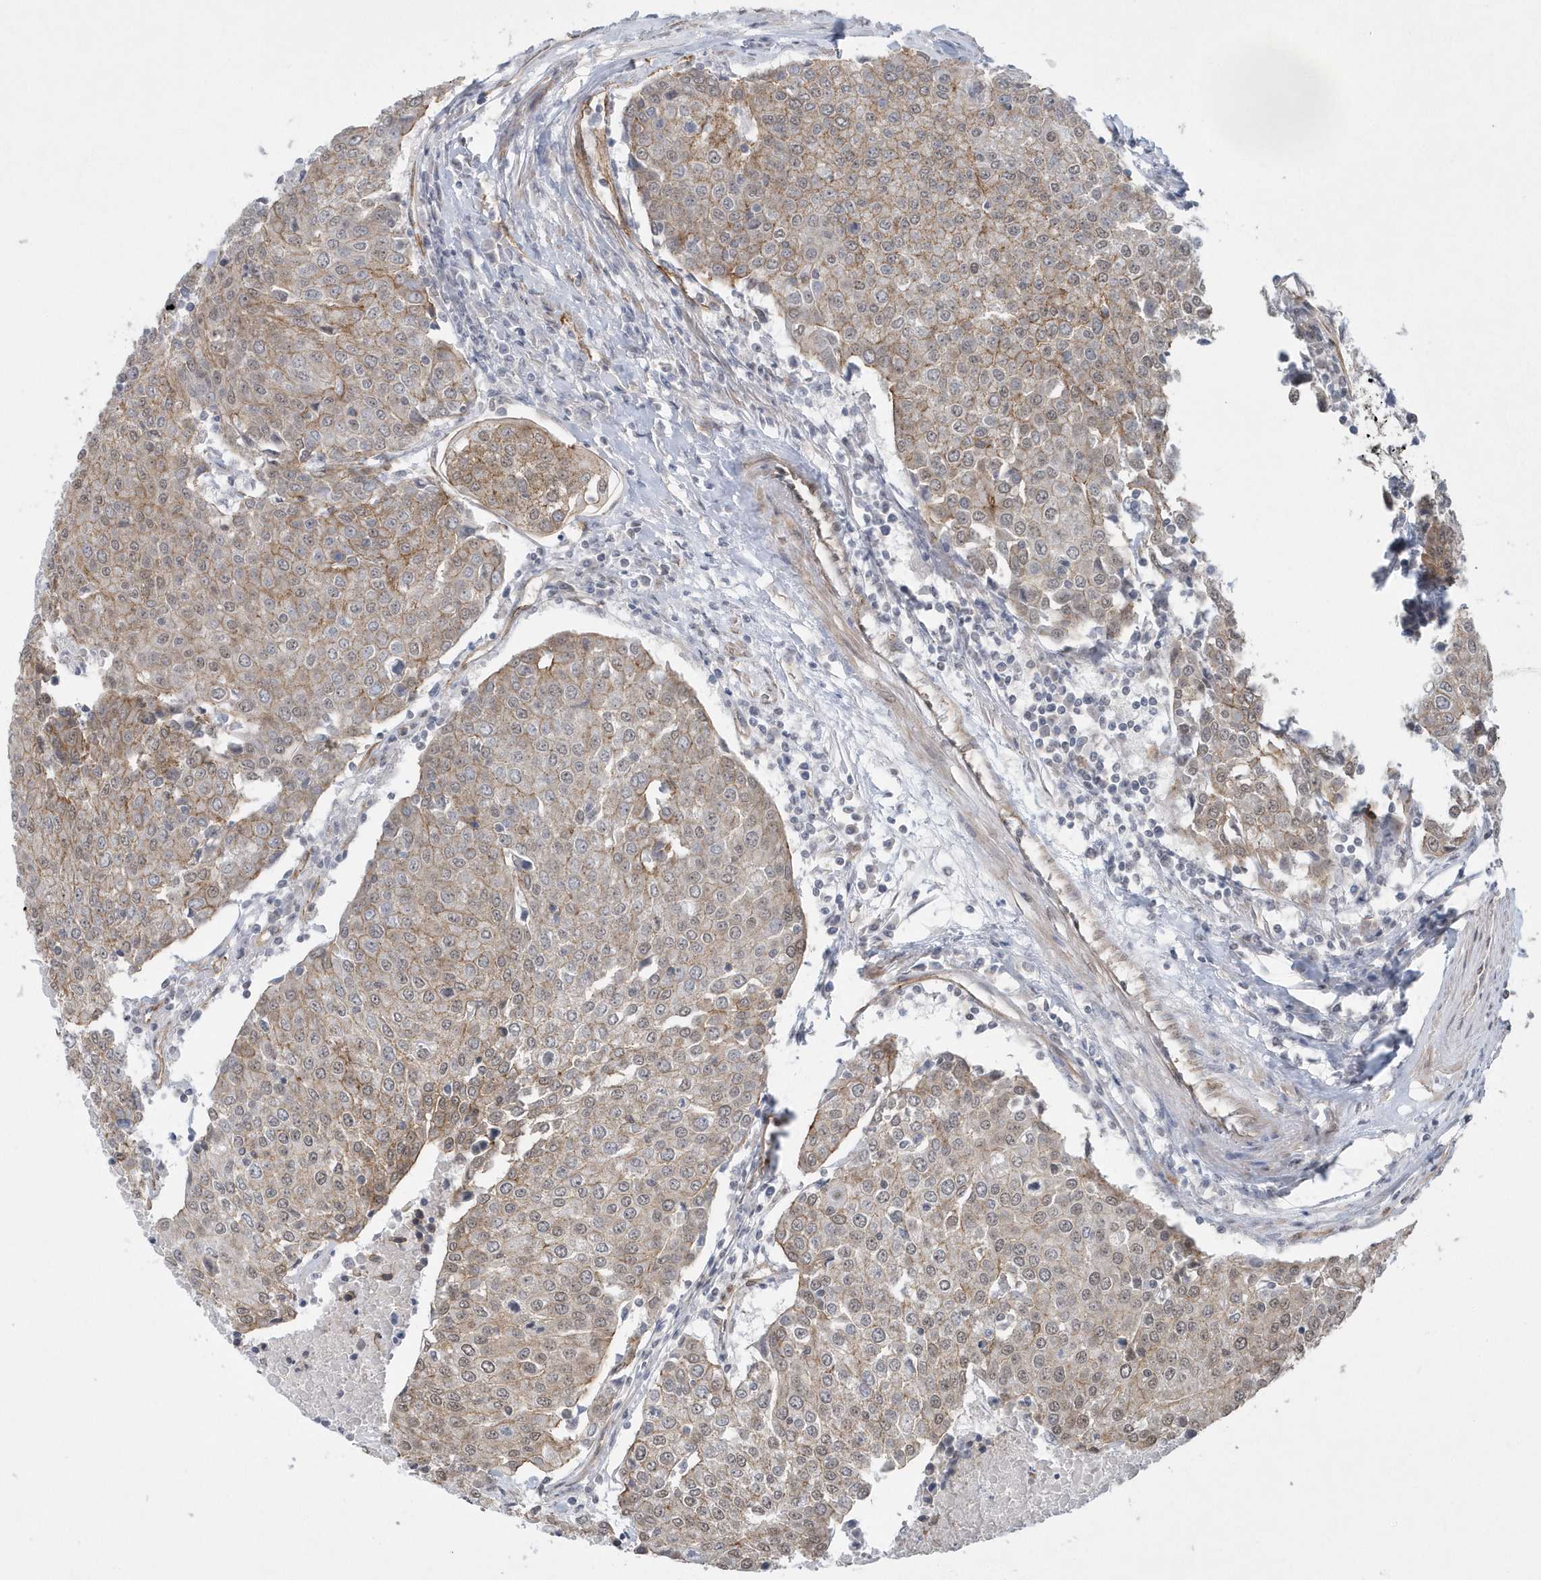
{"staining": {"intensity": "weak", "quantity": "25%-75%", "location": "cytoplasmic/membranous"}, "tissue": "urothelial cancer", "cell_type": "Tumor cells", "image_type": "cancer", "snomed": [{"axis": "morphology", "description": "Urothelial carcinoma, High grade"}, {"axis": "topography", "description": "Urinary bladder"}], "caption": "Human urothelial cancer stained with a brown dye demonstrates weak cytoplasmic/membranous positive staining in about 25%-75% of tumor cells.", "gene": "RAI14", "patient": {"sex": "female", "age": 85}}